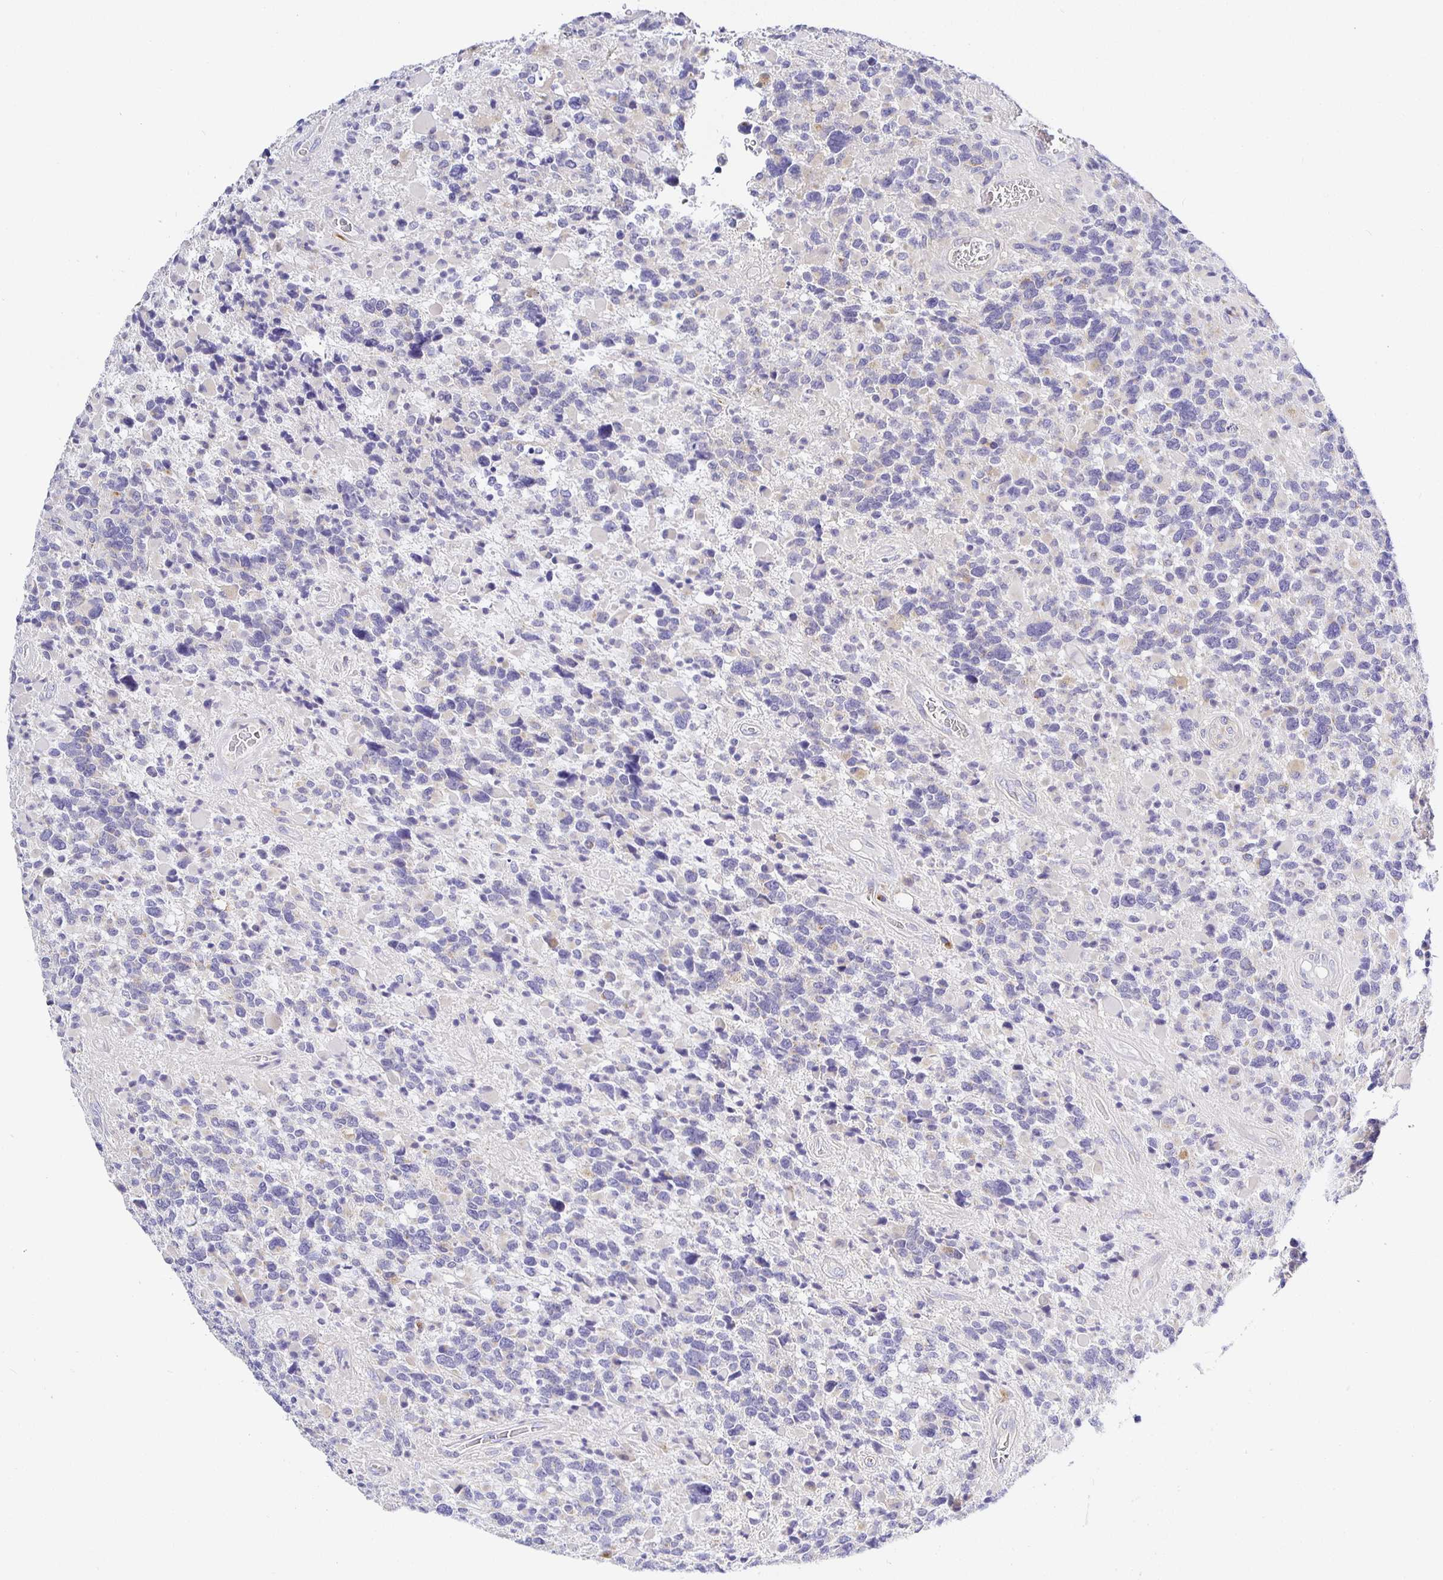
{"staining": {"intensity": "weak", "quantity": "<25%", "location": "cytoplasmic/membranous"}, "tissue": "glioma", "cell_type": "Tumor cells", "image_type": "cancer", "snomed": [{"axis": "morphology", "description": "Glioma, malignant, High grade"}, {"axis": "topography", "description": "Brain"}], "caption": "Immunohistochemistry (IHC) photomicrograph of high-grade glioma (malignant) stained for a protein (brown), which demonstrates no staining in tumor cells.", "gene": "OPALIN", "patient": {"sex": "female", "age": 40}}